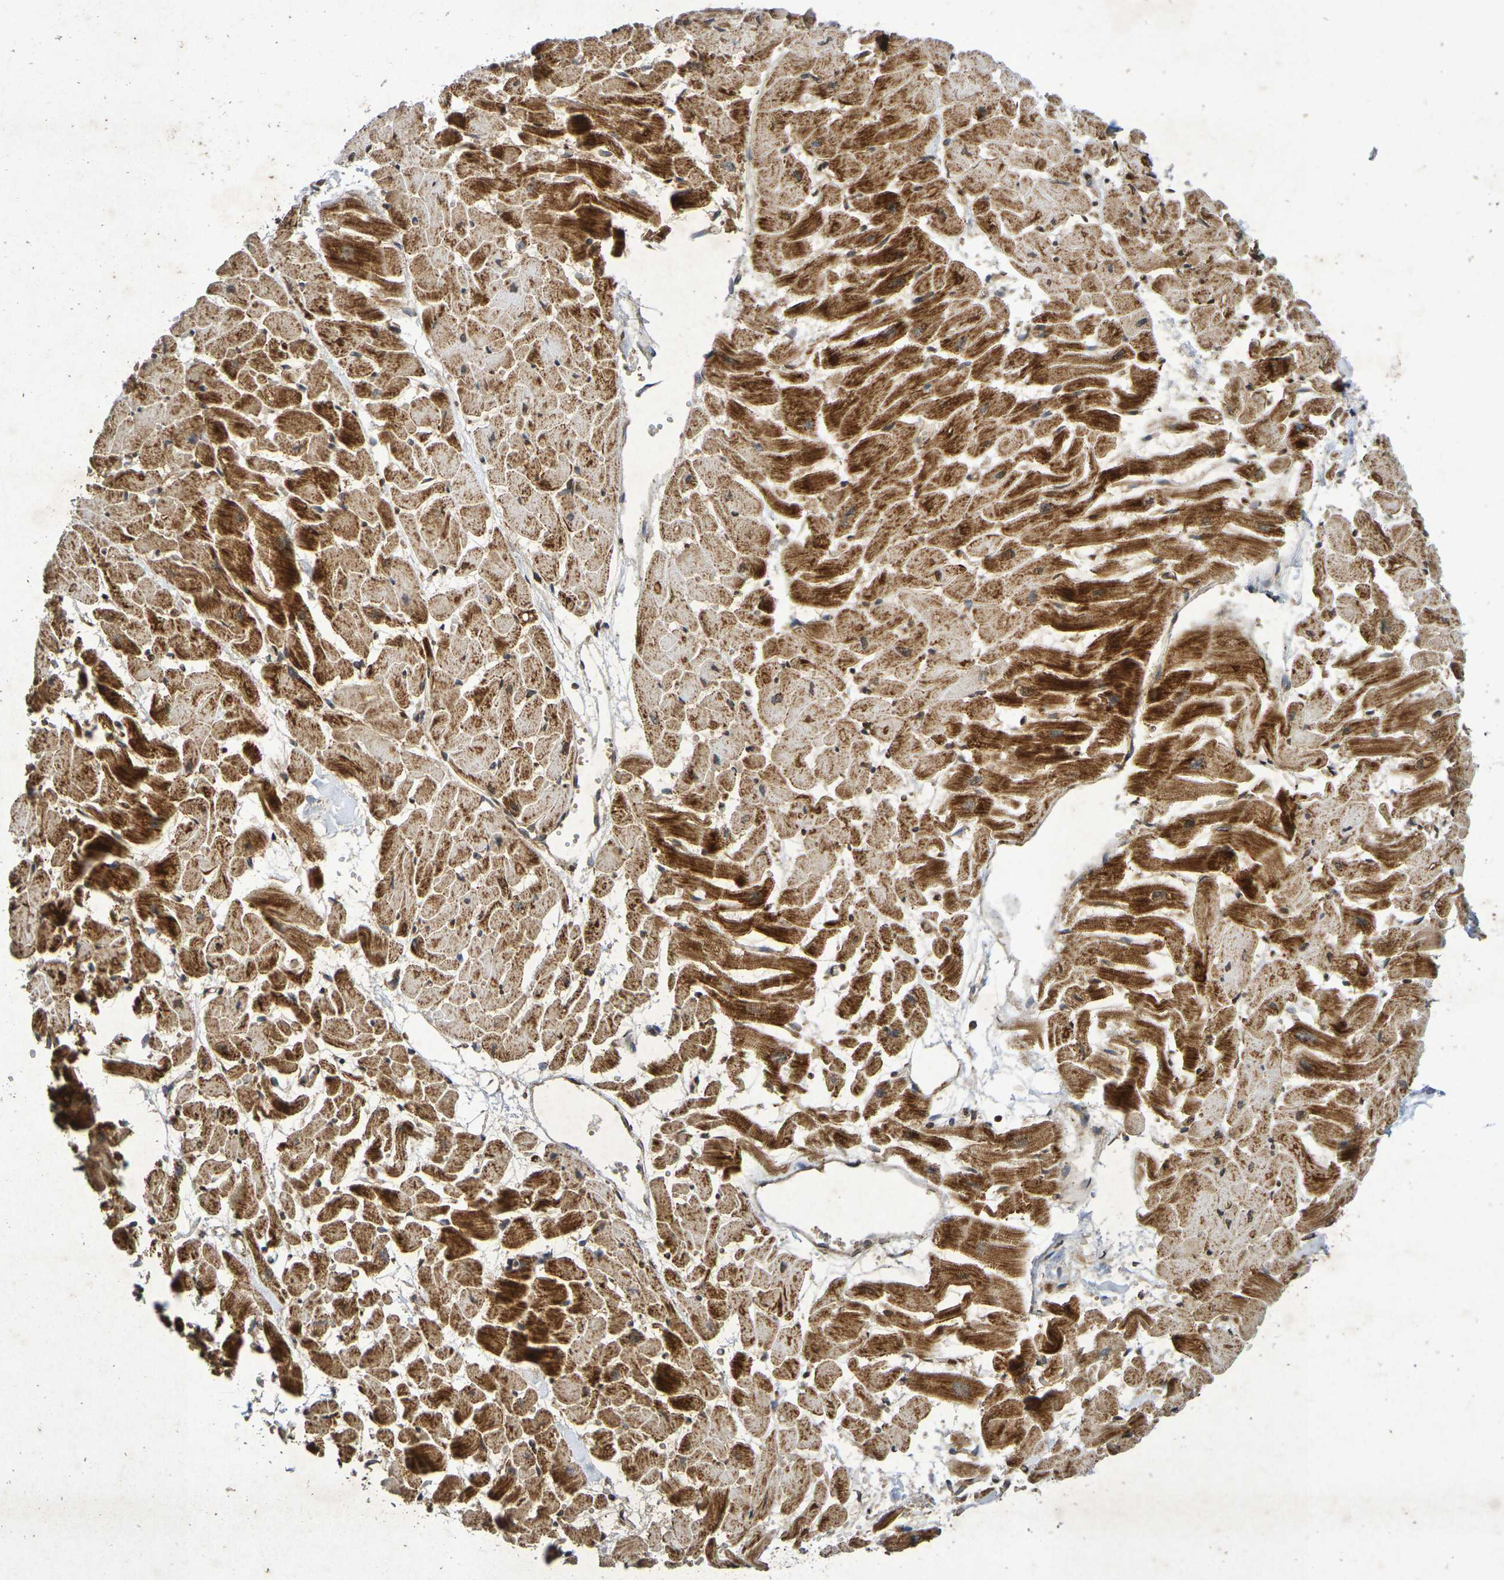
{"staining": {"intensity": "strong", "quantity": ">75%", "location": "cytoplasmic/membranous"}, "tissue": "heart muscle", "cell_type": "Cardiomyocytes", "image_type": "normal", "snomed": [{"axis": "morphology", "description": "Normal tissue, NOS"}, {"axis": "topography", "description": "Heart"}], "caption": "A high-resolution image shows immunohistochemistry staining of benign heart muscle, which reveals strong cytoplasmic/membranous positivity in about >75% of cardiomyocytes.", "gene": "GUCY1A2", "patient": {"sex": "female", "age": 19}}